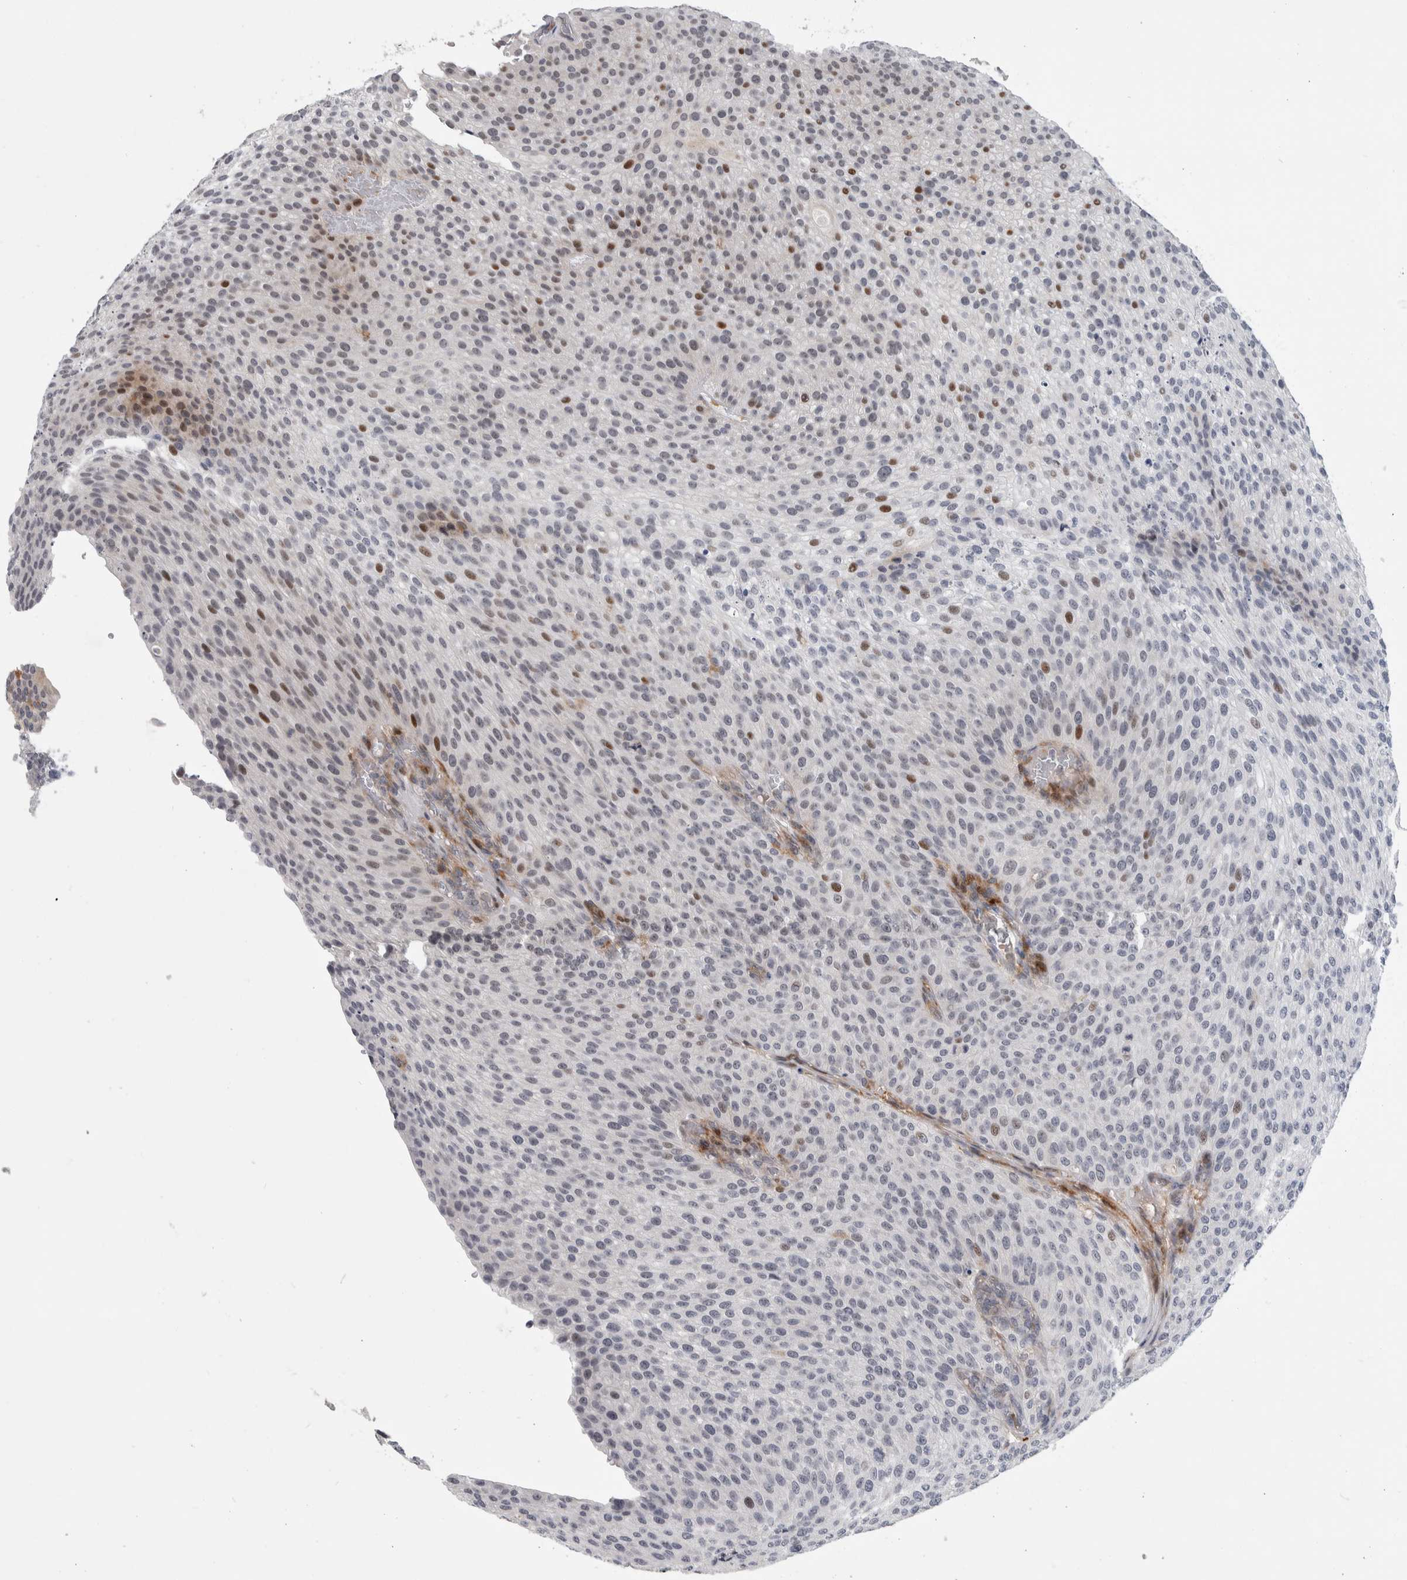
{"staining": {"intensity": "strong", "quantity": "<25%", "location": "nuclear"}, "tissue": "urothelial cancer", "cell_type": "Tumor cells", "image_type": "cancer", "snomed": [{"axis": "morphology", "description": "Urothelial carcinoma, Low grade"}, {"axis": "topography", "description": "Smooth muscle"}, {"axis": "topography", "description": "Urinary bladder"}], "caption": "Immunohistochemical staining of human urothelial cancer reveals medium levels of strong nuclear positivity in about <25% of tumor cells.", "gene": "MSL1", "patient": {"sex": "male", "age": 60}}